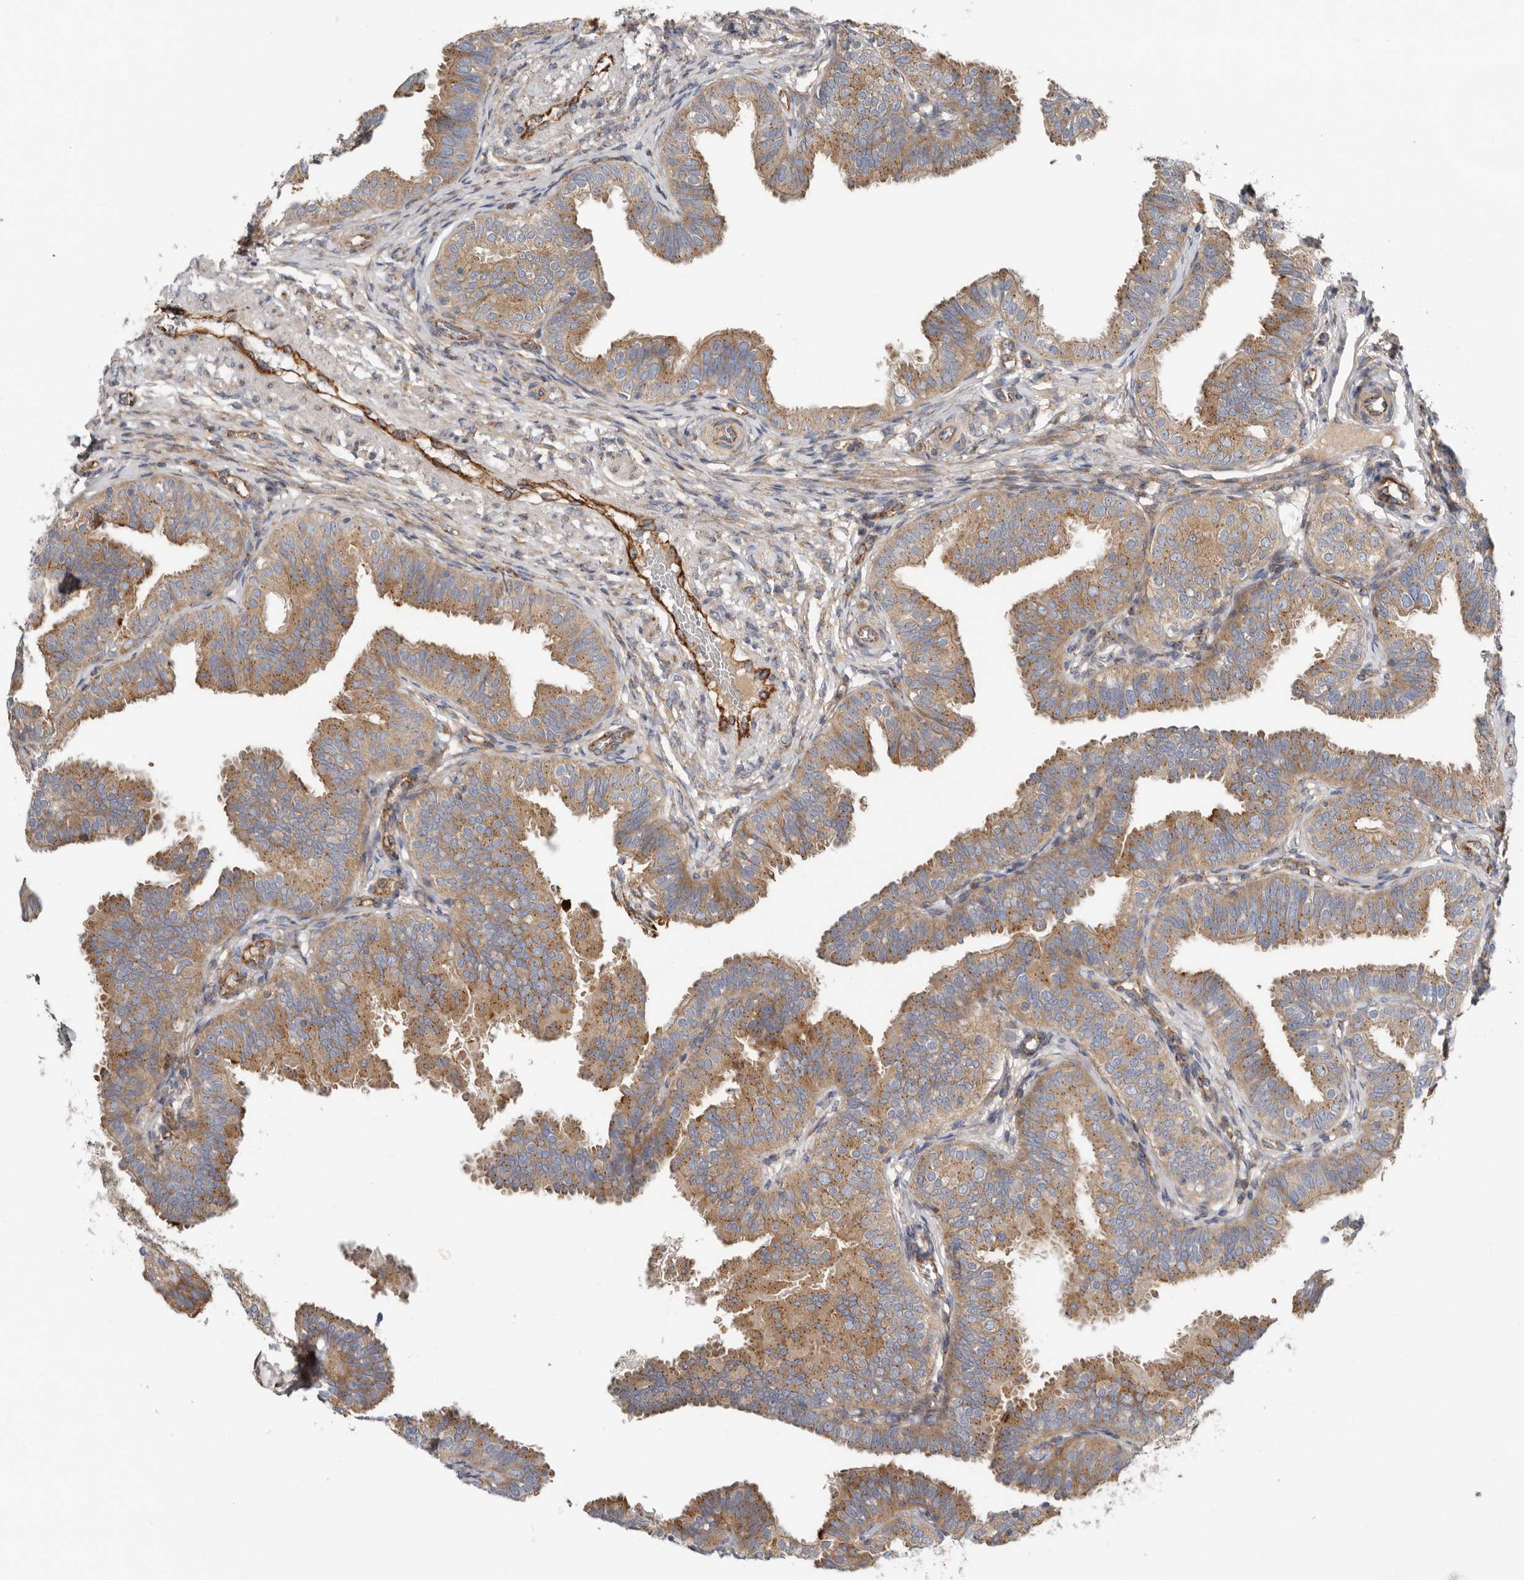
{"staining": {"intensity": "moderate", "quantity": ">75%", "location": "cytoplasmic/membranous"}, "tissue": "fallopian tube", "cell_type": "Glandular cells", "image_type": "normal", "snomed": [{"axis": "morphology", "description": "Normal tissue, NOS"}, {"axis": "topography", "description": "Fallopian tube"}], "caption": "High-magnification brightfield microscopy of unremarkable fallopian tube stained with DAB (3,3'-diaminobenzidine) (brown) and counterstained with hematoxylin (blue). glandular cells exhibit moderate cytoplasmic/membranous positivity is seen in approximately>75% of cells.", "gene": "LUZP1", "patient": {"sex": "female", "age": 35}}